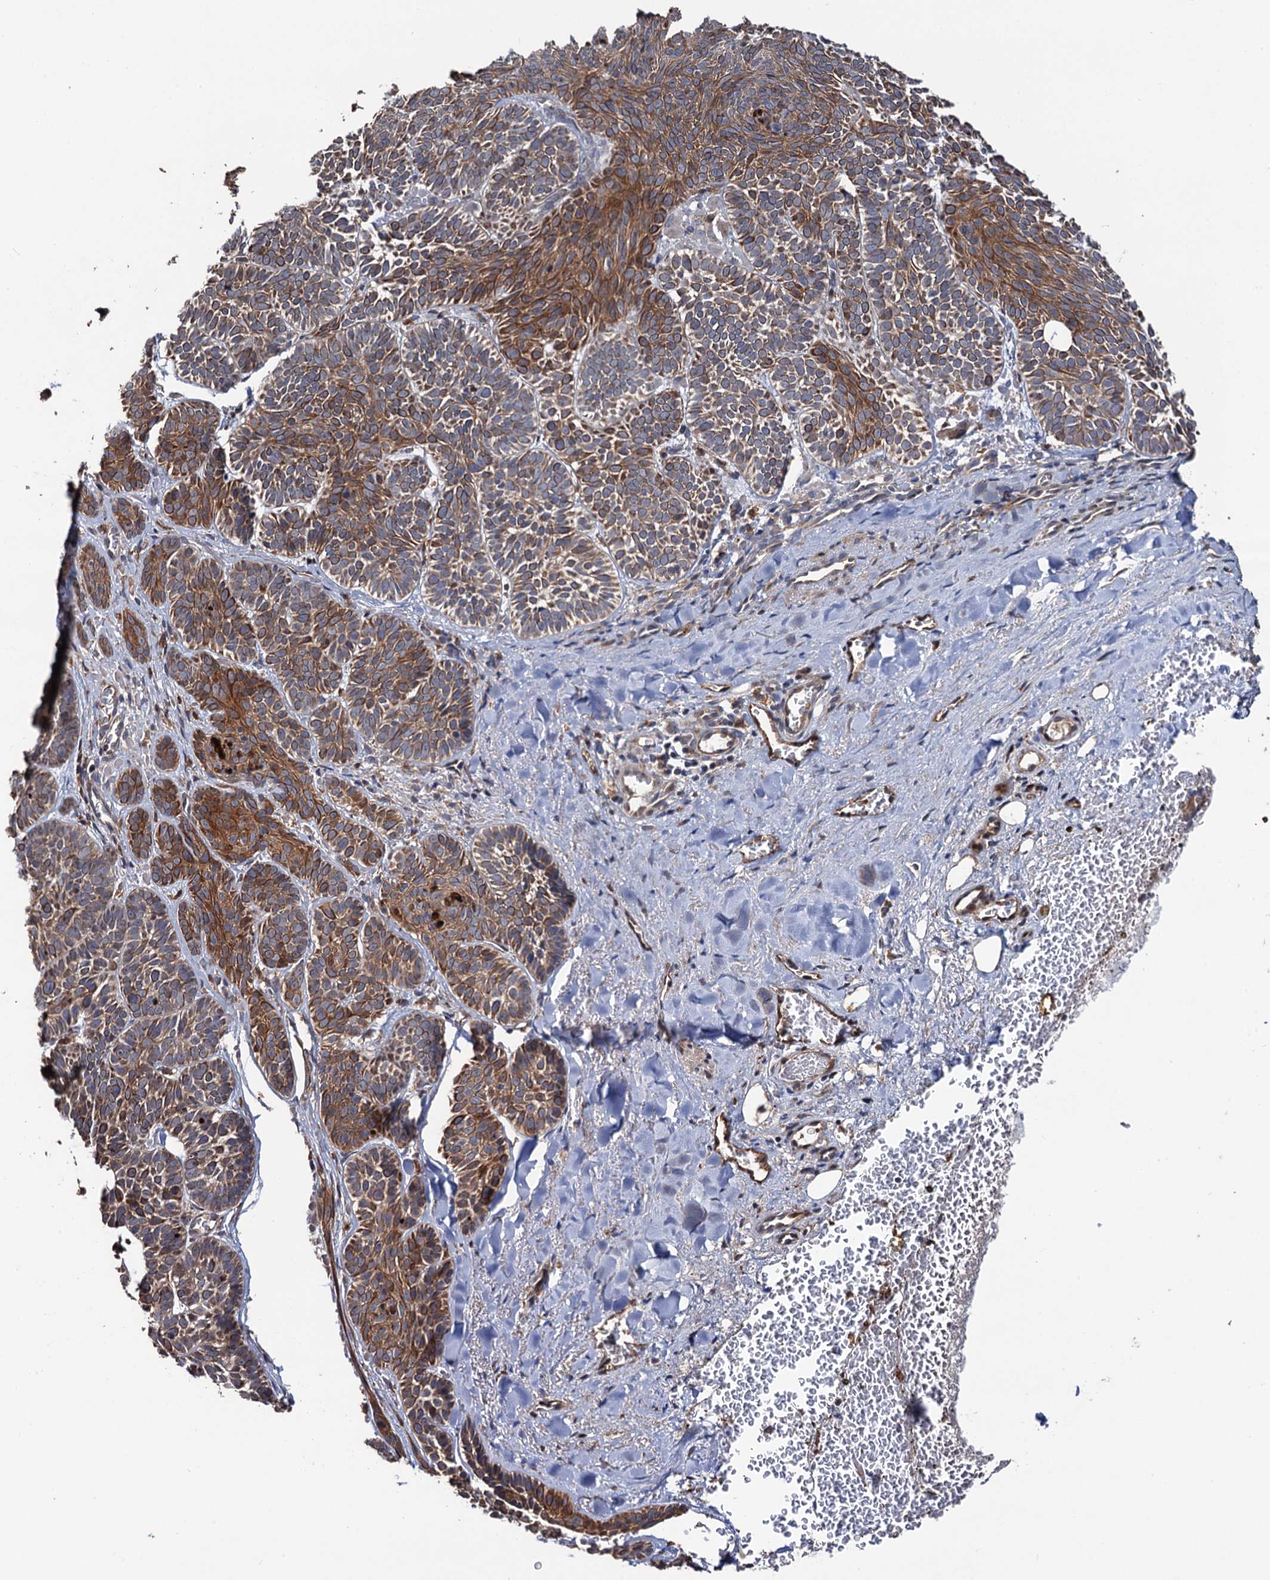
{"staining": {"intensity": "moderate", "quantity": "25%-75%", "location": "cytoplasmic/membranous"}, "tissue": "skin cancer", "cell_type": "Tumor cells", "image_type": "cancer", "snomed": [{"axis": "morphology", "description": "Basal cell carcinoma"}, {"axis": "topography", "description": "Skin"}], "caption": "Moderate cytoplasmic/membranous protein staining is seen in approximately 25%-75% of tumor cells in basal cell carcinoma (skin).", "gene": "LRRC63", "patient": {"sex": "male", "age": 85}}